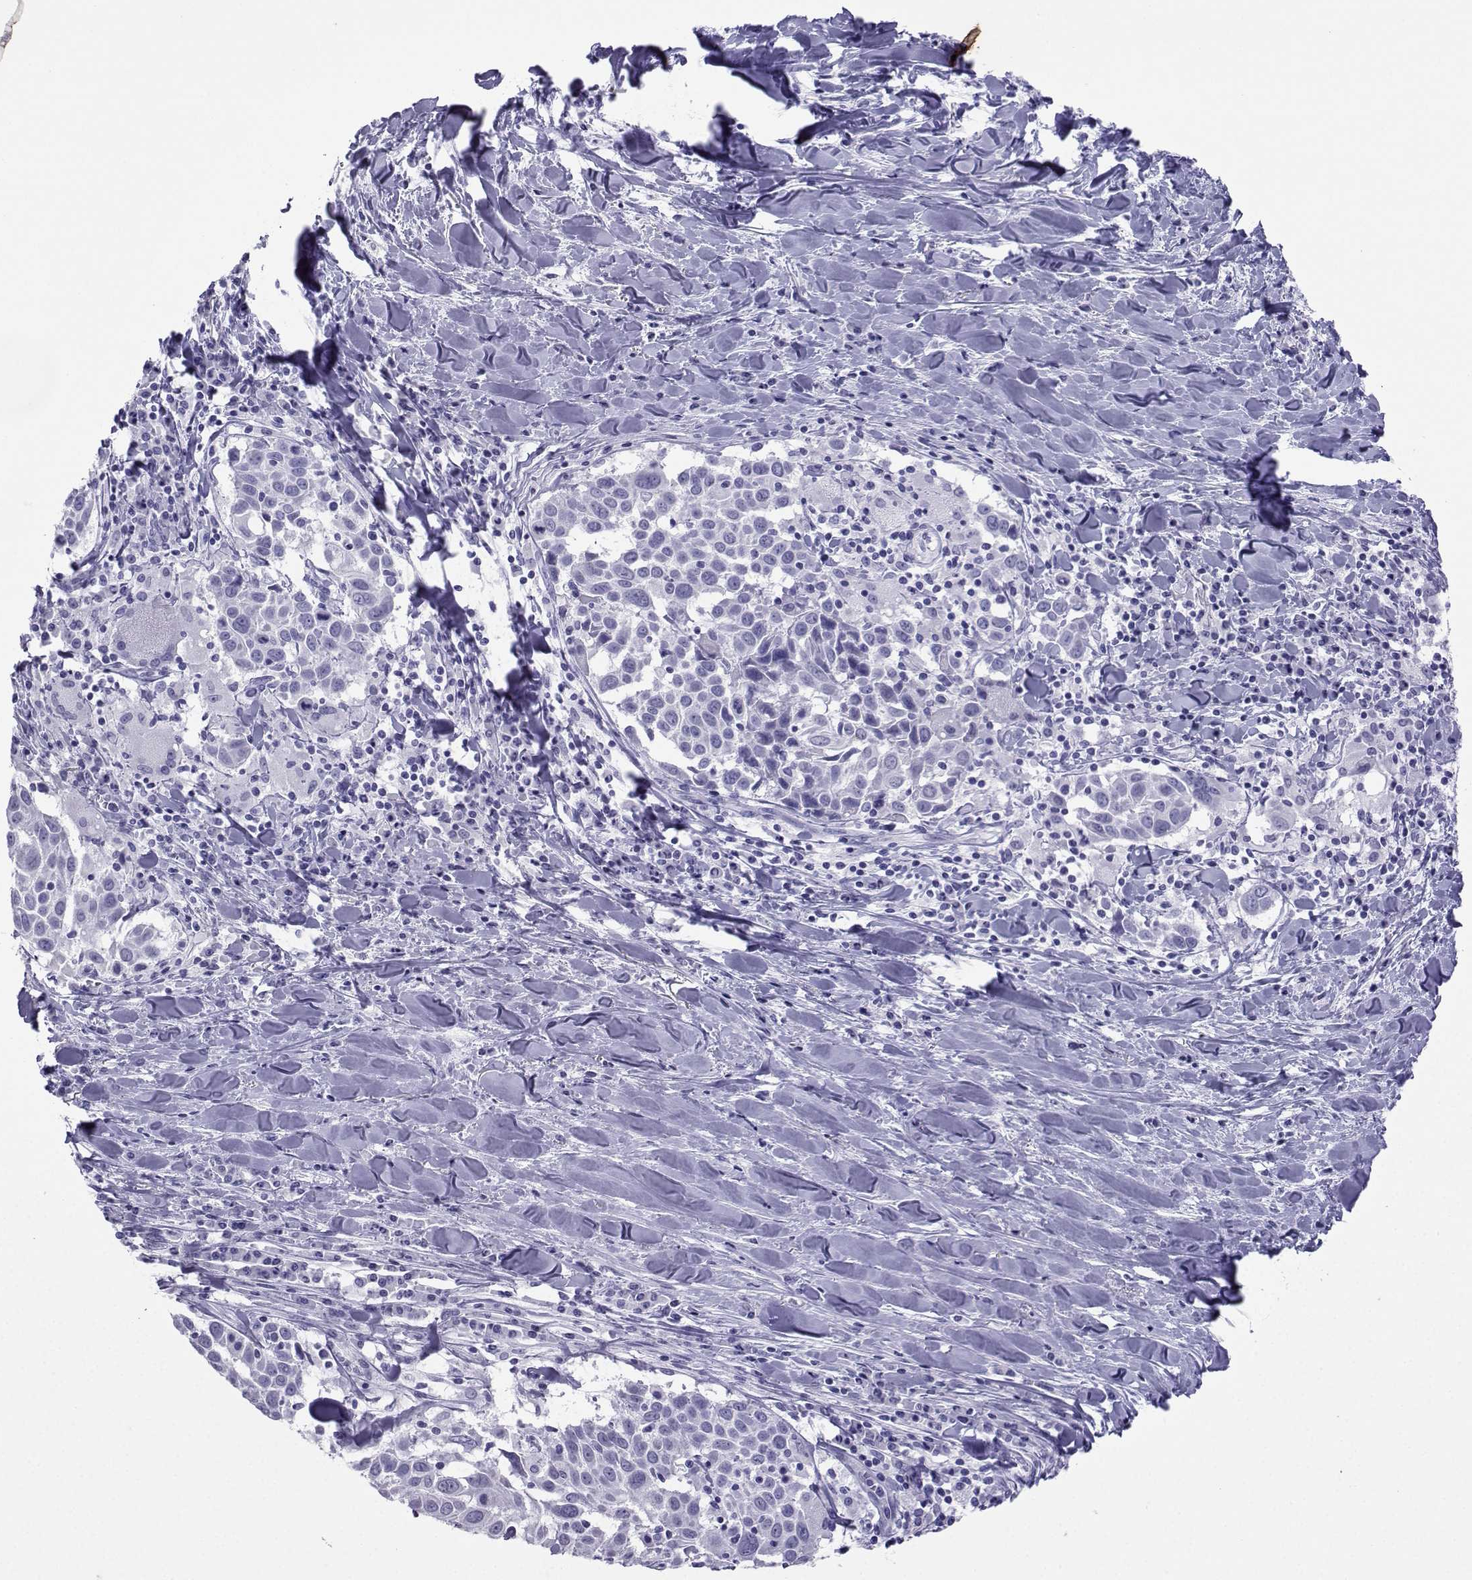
{"staining": {"intensity": "negative", "quantity": "none", "location": "none"}, "tissue": "lung cancer", "cell_type": "Tumor cells", "image_type": "cancer", "snomed": [{"axis": "morphology", "description": "Squamous cell carcinoma, NOS"}, {"axis": "topography", "description": "Lung"}], "caption": "Human lung cancer (squamous cell carcinoma) stained for a protein using IHC reveals no positivity in tumor cells.", "gene": "LORICRIN", "patient": {"sex": "male", "age": 57}}